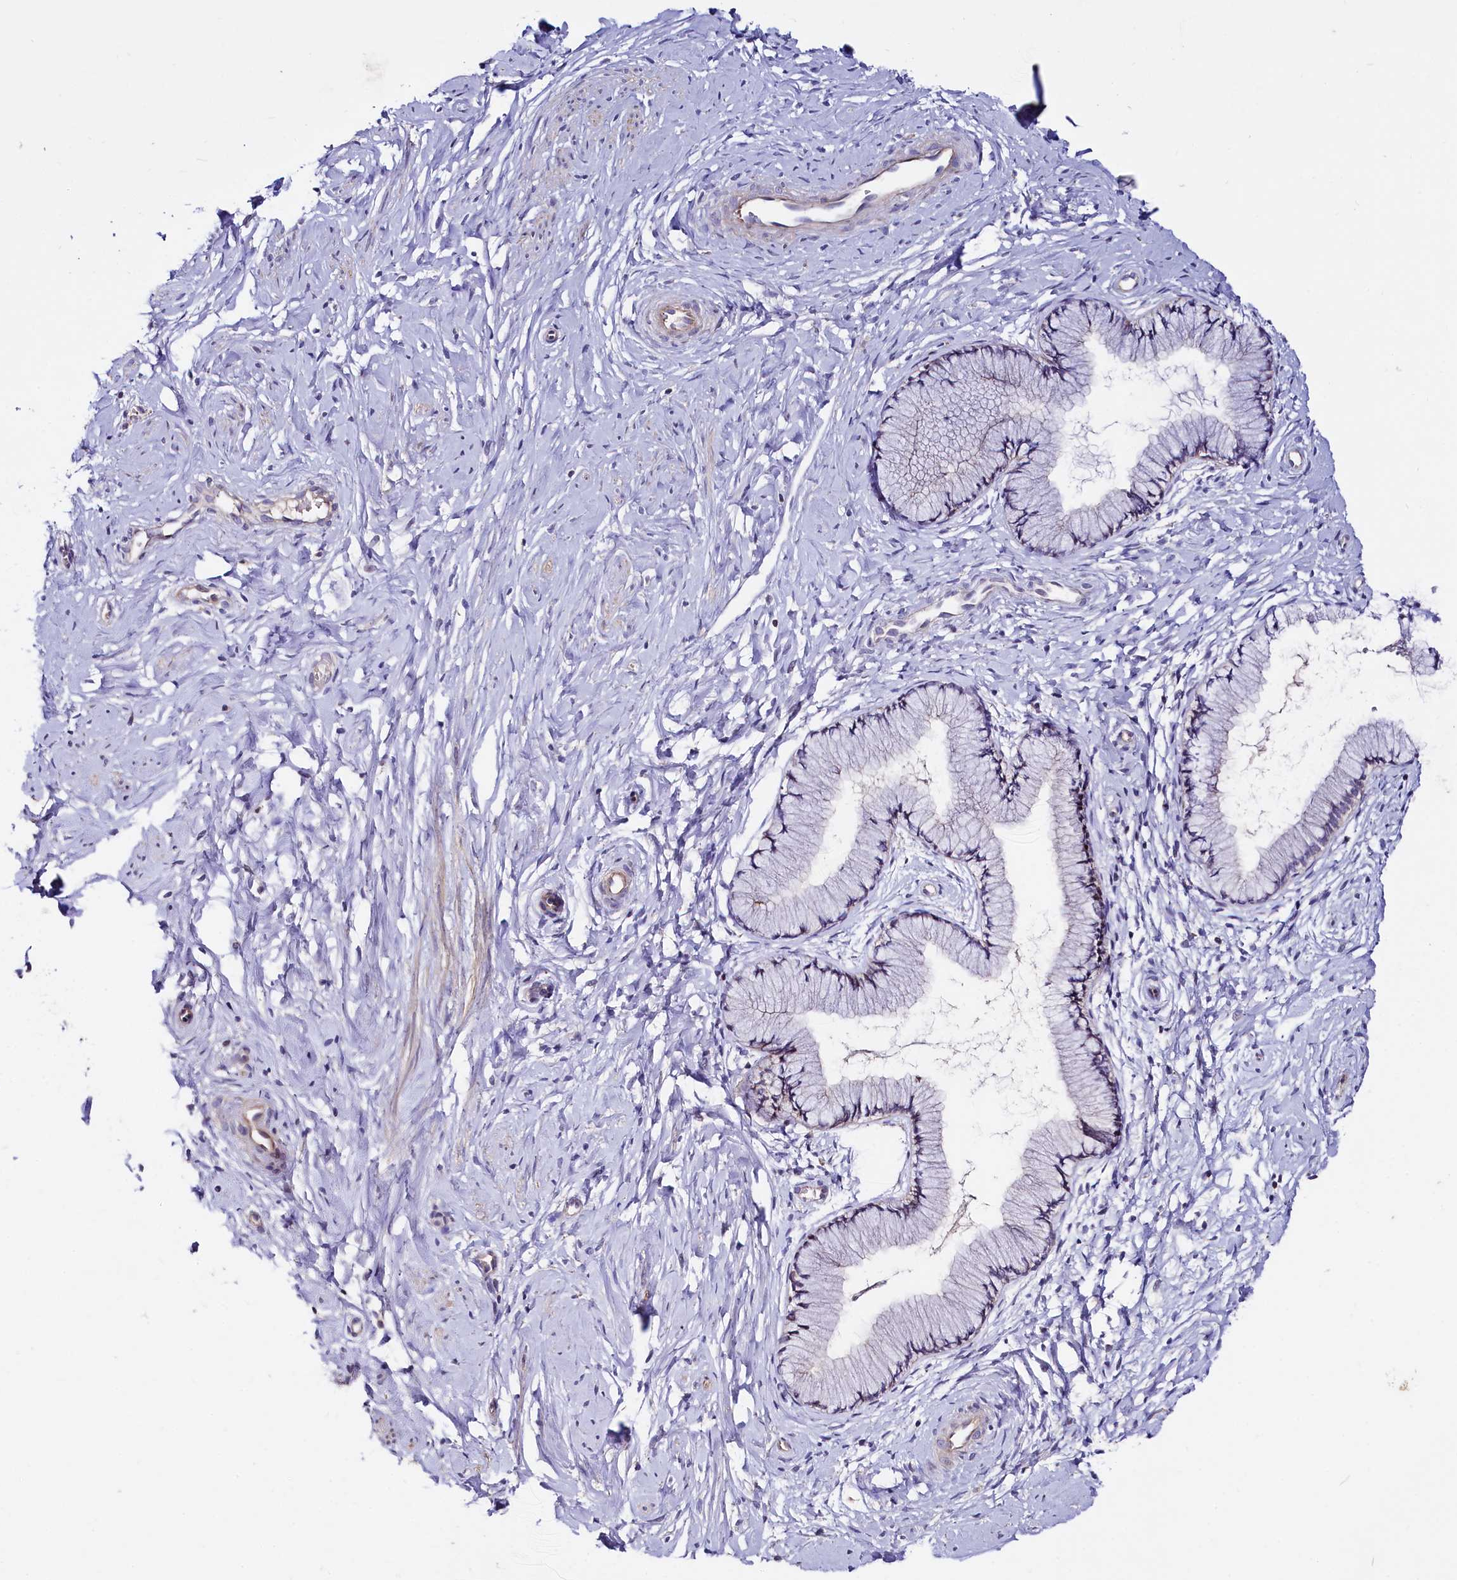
{"staining": {"intensity": "weak", "quantity": "<25%", "location": "cytoplasmic/membranous"}, "tissue": "cervix", "cell_type": "Glandular cells", "image_type": "normal", "snomed": [{"axis": "morphology", "description": "Normal tissue, NOS"}, {"axis": "topography", "description": "Cervix"}], "caption": "Immunohistochemistry (IHC) of unremarkable human cervix reveals no expression in glandular cells. The staining is performed using DAB (3,3'-diaminobenzidine) brown chromogen with nuclei counter-stained in using hematoxylin.", "gene": "RPUSD3", "patient": {"sex": "female", "age": 33}}